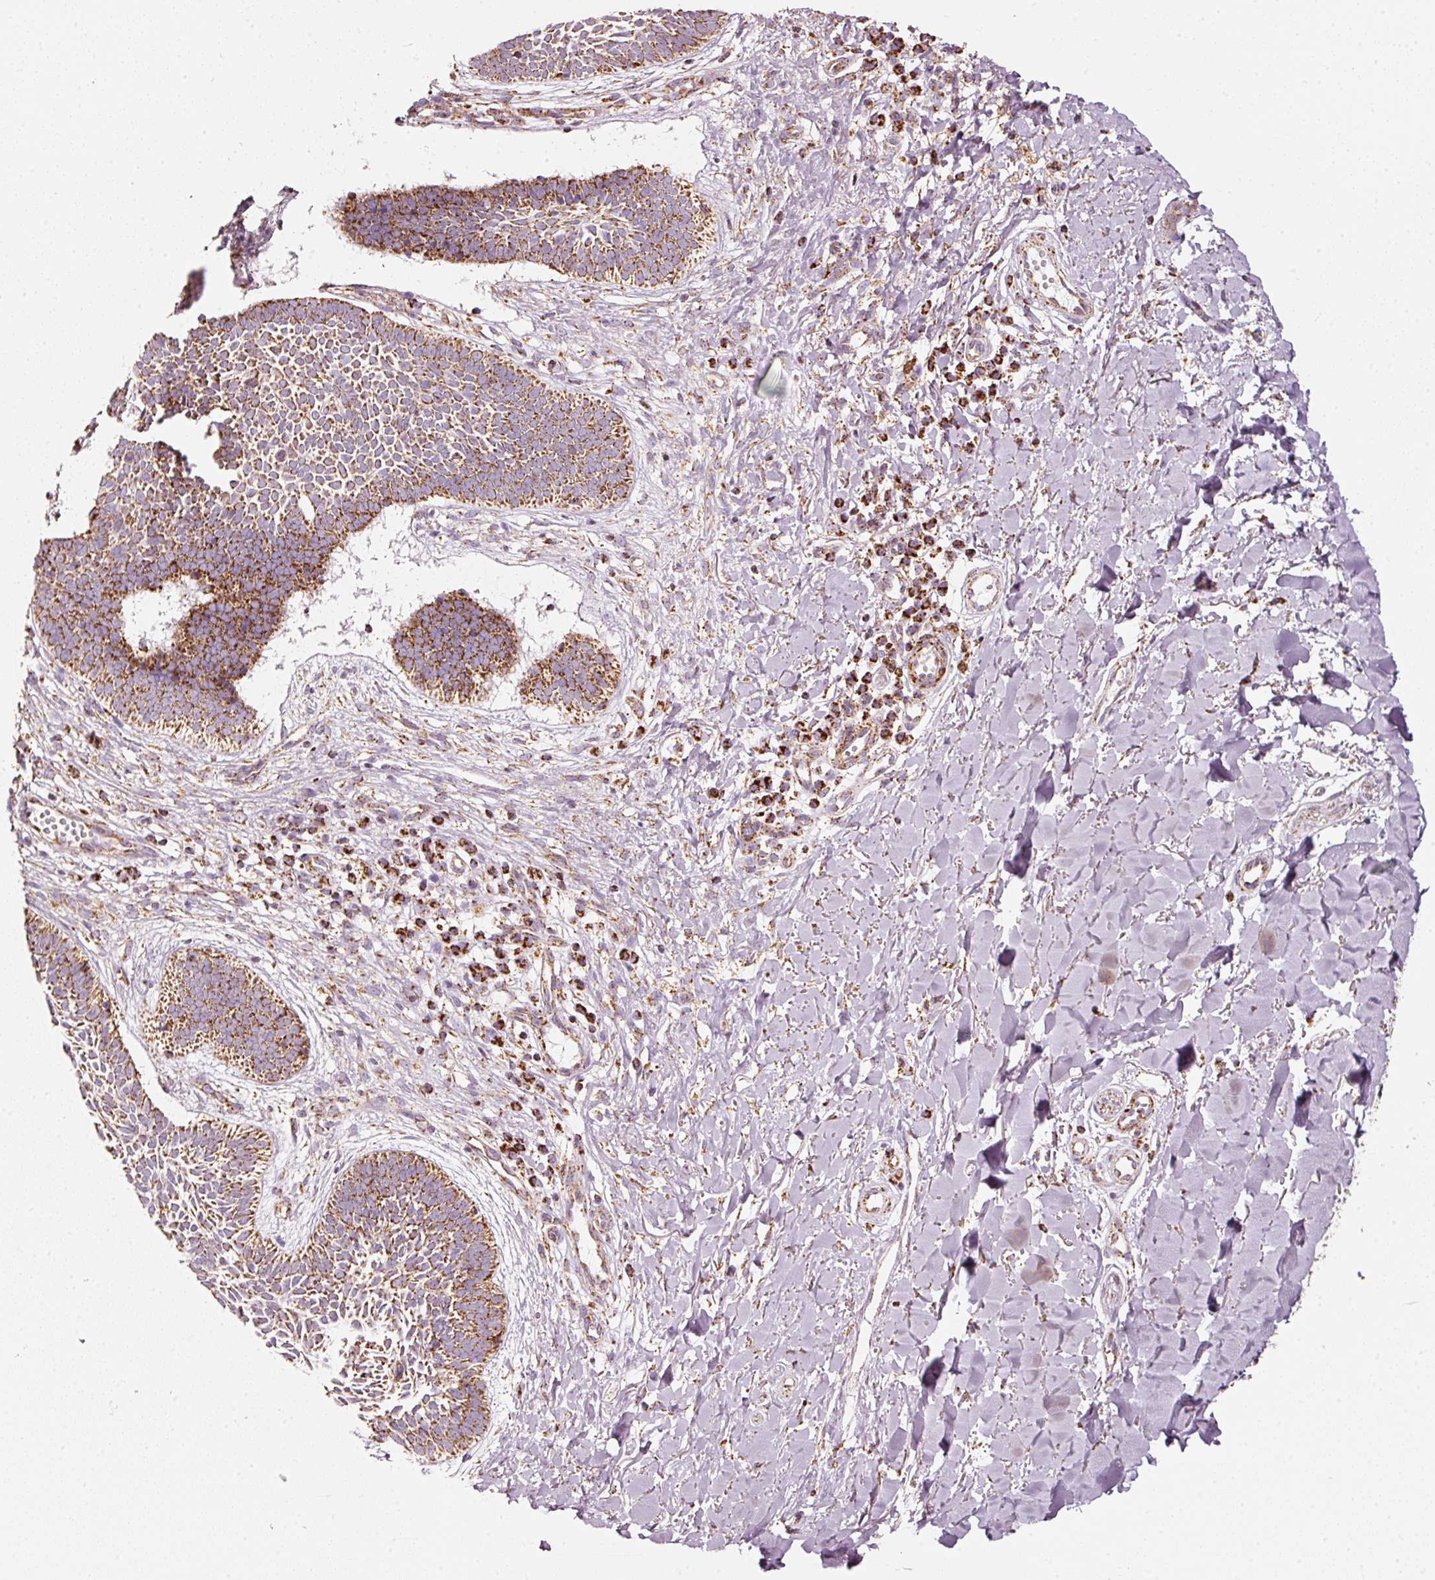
{"staining": {"intensity": "moderate", "quantity": ">75%", "location": "cytoplasmic/membranous"}, "tissue": "skin cancer", "cell_type": "Tumor cells", "image_type": "cancer", "snomed": [{"axis": "morphology", "description": "Basal cell carcinoma"}, {"axis": "topography", "description": "Skin"}], "caption": "Human skin cancer stained for a protein (brown) displays moderate cytoplasmic/membranous positive staining in about >75% of tumor cells.", "gene": "UQCRC1", "patient": {"sex": "male", "age": 49}}